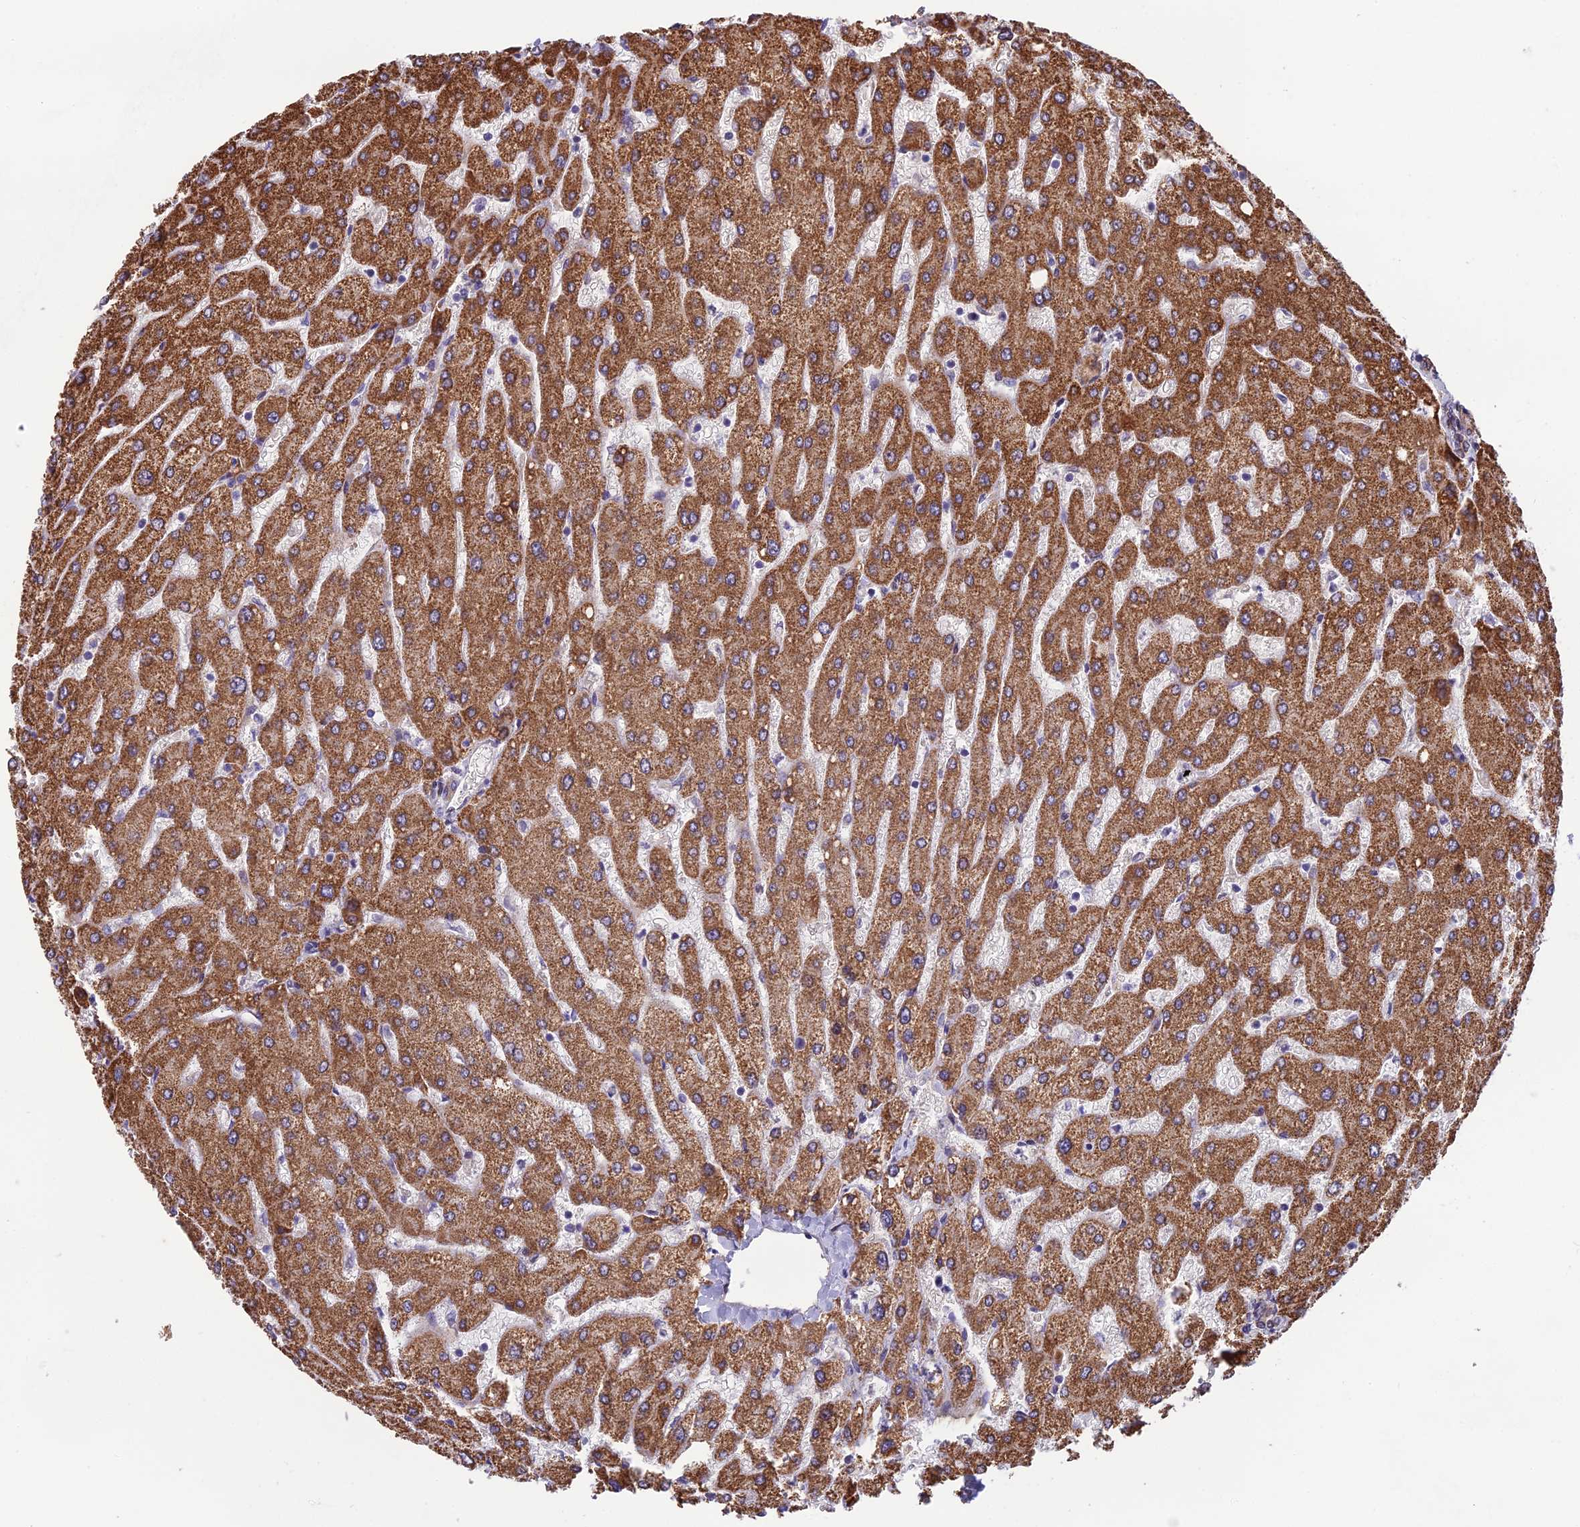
{"staining": {"intensity": "moderate", "quantity": "<25%", "location": "cytoplasmic/membranous"}, "tissue": "liver", "cell_type": "Cholangiocytes", "image_type": "normal", "snomed": [{"axis": "morphology", "description": "Normal tissue, NOS"}, {"axis": "topography", "description": "Liver"}], "caption": "Approximately <25% of cholangiocytes in unremarkable human liver reveal moderate cytoplasmic/membranous protein staining as visualized by brown immunohistochemical staining.", "gene": "CYP2R1", "patient": {"sex": "male", "age": 55}}